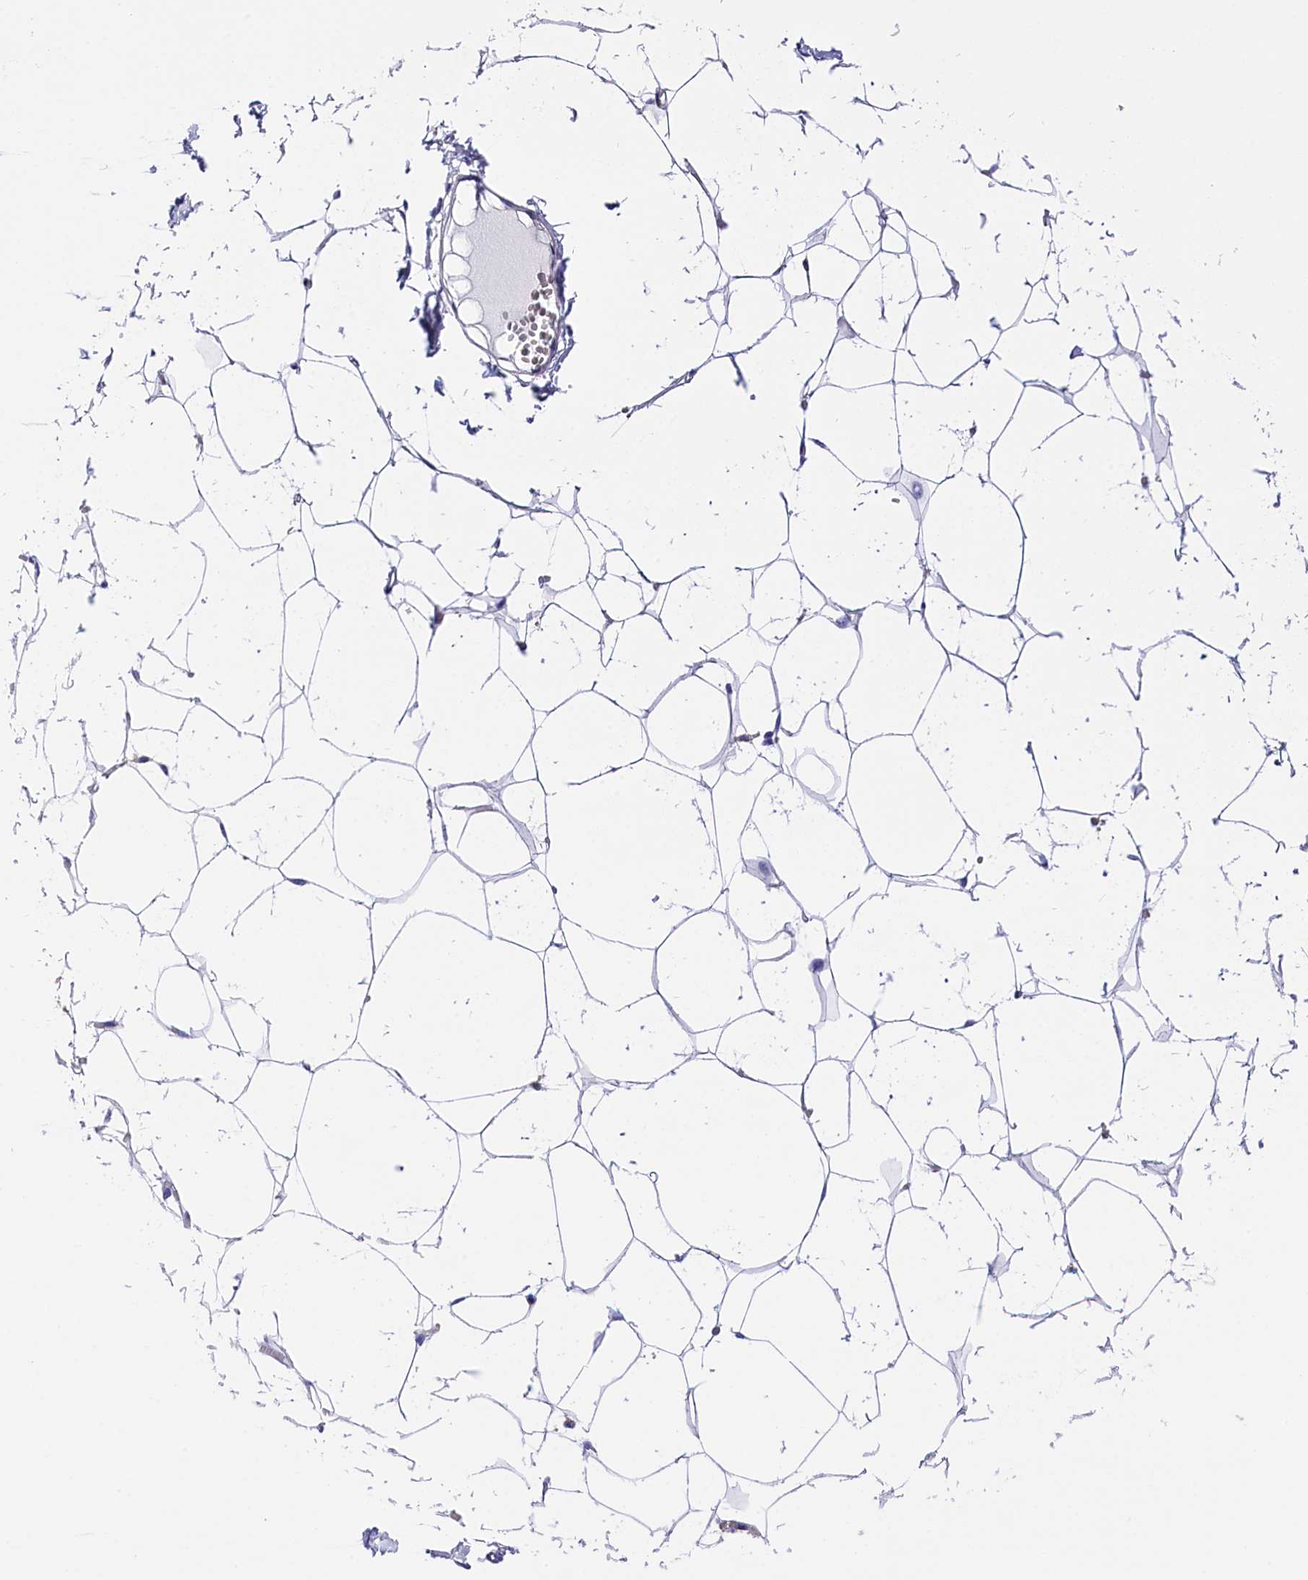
{"staining": {"intensity": "negative", "quantity": "none", "location": "none"}, "tissue": "breast", "cell_type": "Adipocytes", "image_type": "normal", "snomed": [{"axis": "morphology", "description": "Normal tissue, NOS"}, {"axis": "topography", "description": "Breast"}], "caption": "Immunohistochemical staining of normal human breast shows no significant staining in adipocytes.", "gene": "CLC", "patient": {"sex": "female", "age": 27}}